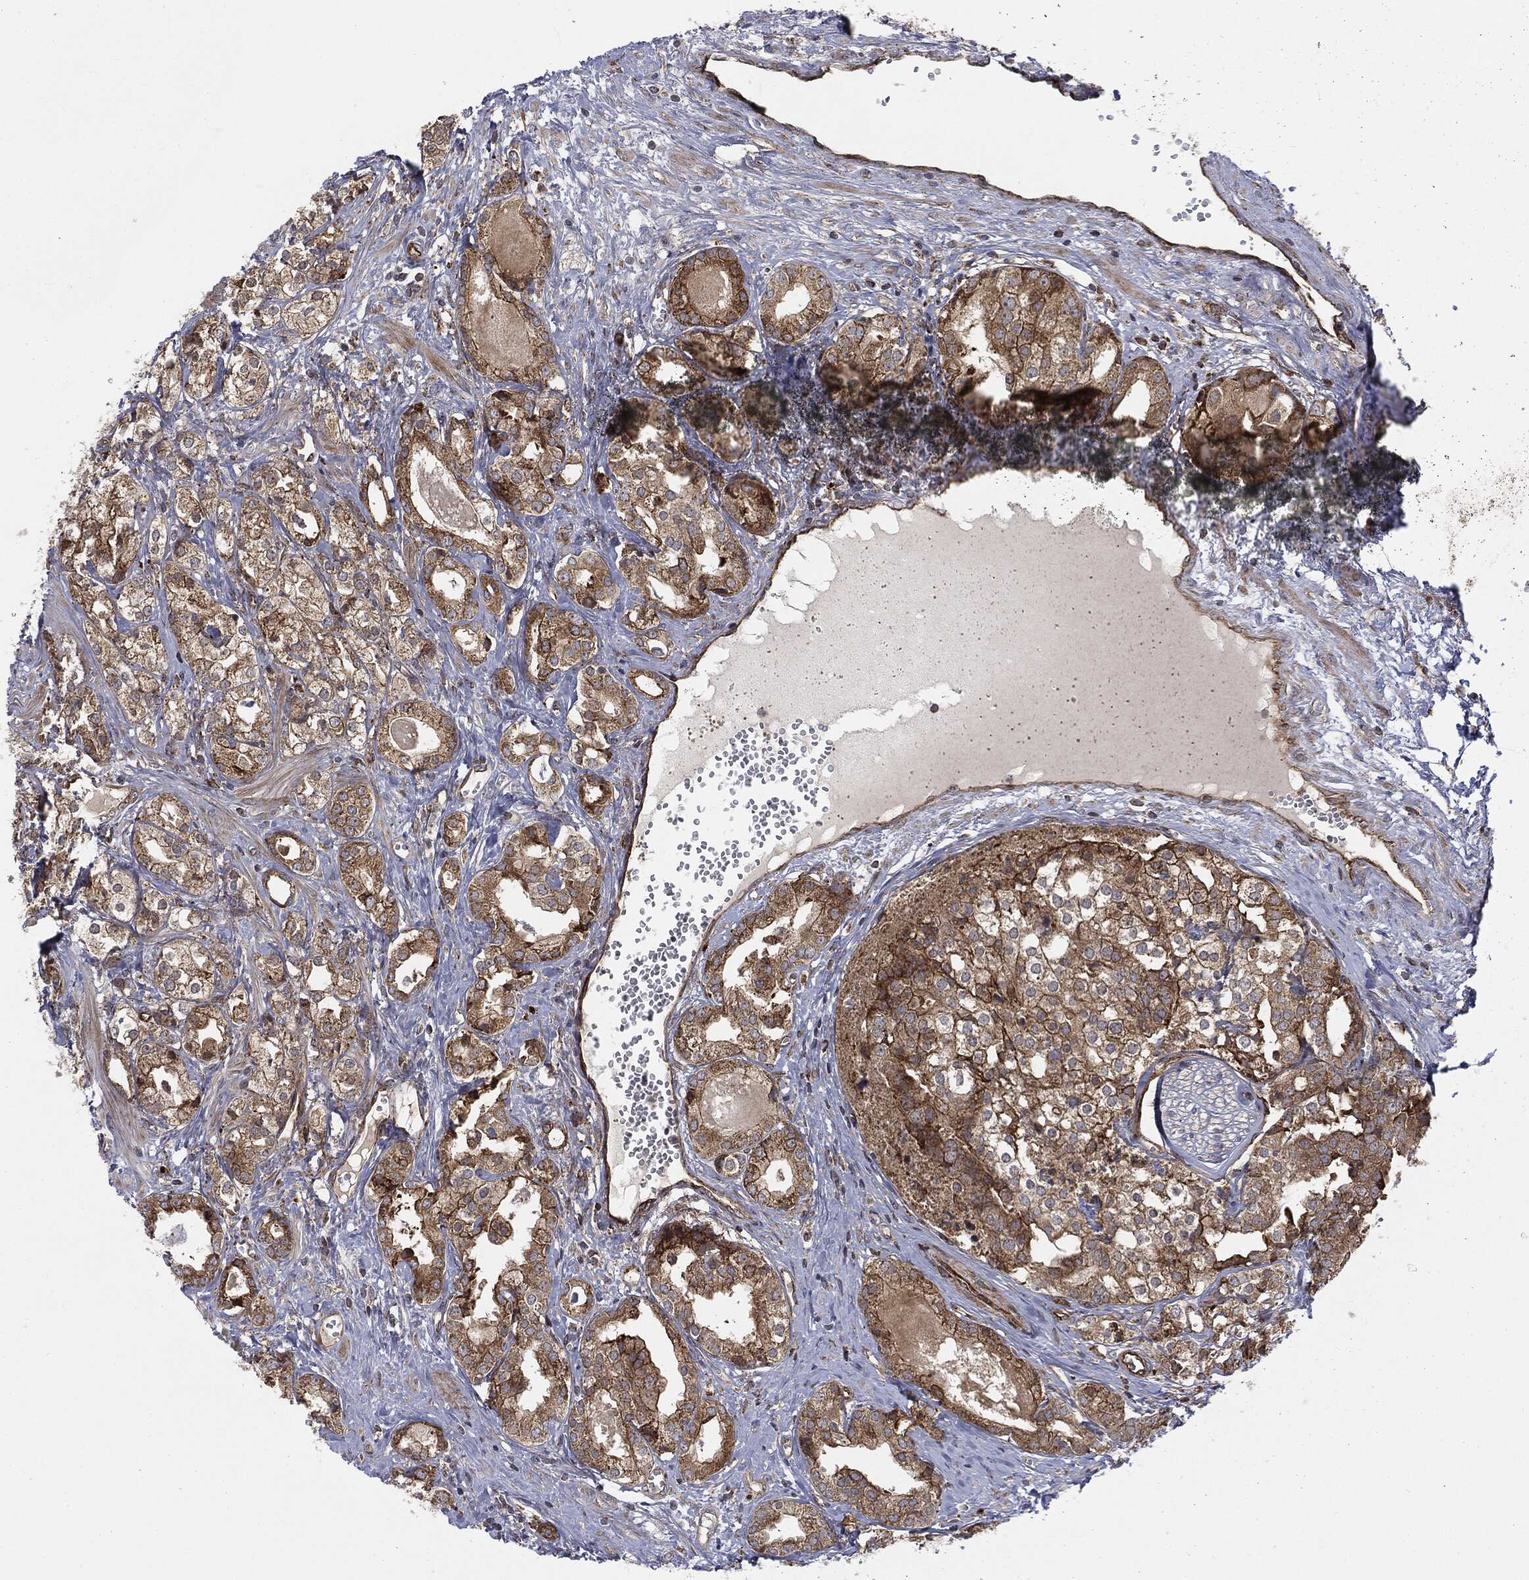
{"staining": {"intensity": "moderate", "quantity": ">75%", "location": "cytoplasmic/membranous"}, "tissue": "prostate cancer", "cell_type": "Tumor cells", "image_type": "cancer", "snomed": [{"axis": "morphology", "description": "Adenocarcinoma, NOS"}, {"axis": "topography", "description": "Prostate and seminal vesicle, NOS"}, {"axis": "topography", "description": "Prostate"}], "caption": "A high-resolution photomicrograph shows IHC staining of prostate cancer, which shows moderate cytoplasmic/membranous staining in approximately >75% of tumor cells.", "gene": "CYLD", "patient": {"sex": "male", "age": 62}}